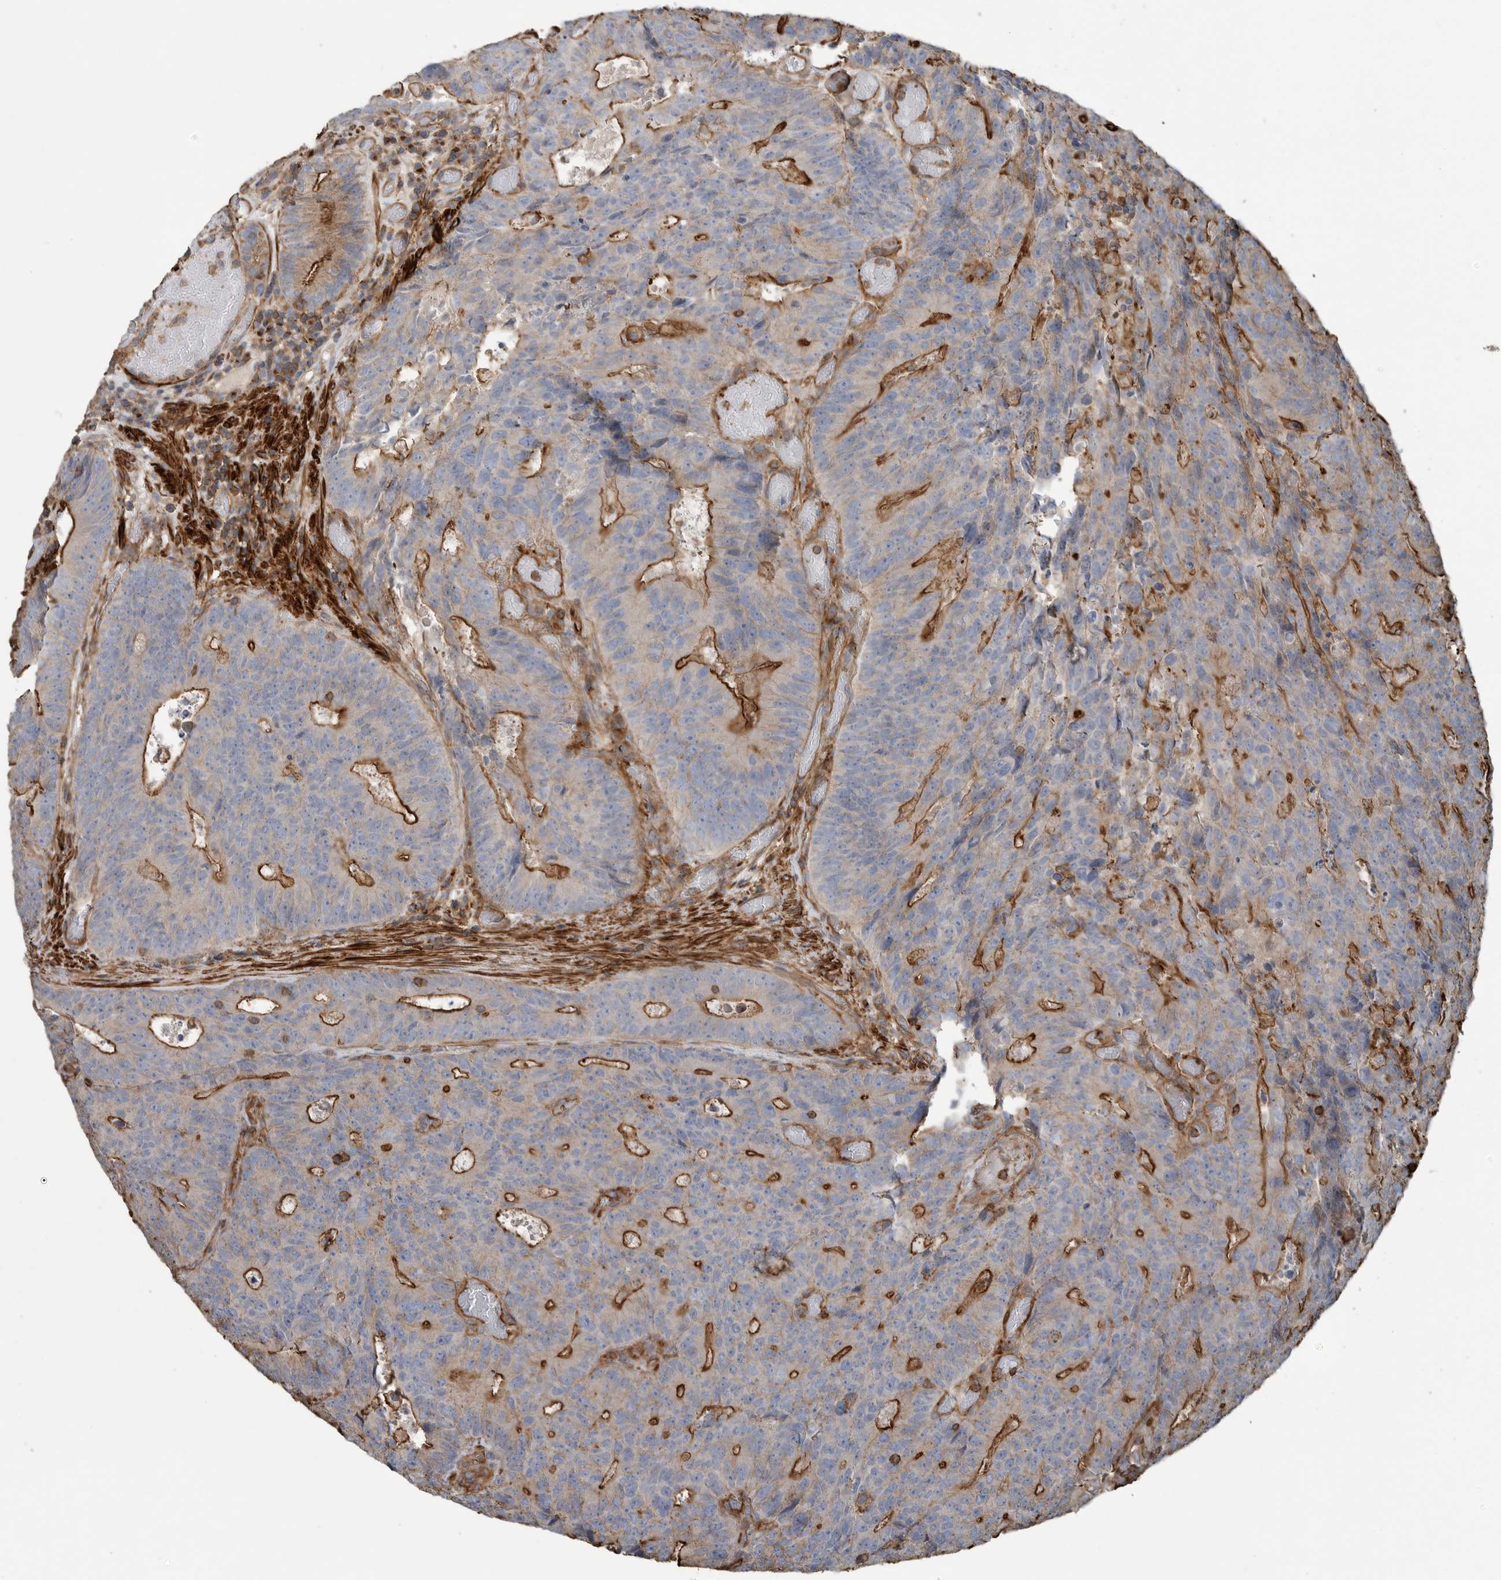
{"staining": {"intensity": "strong", "quantity": "25%-75%", "location": "cytoplasmic/membranous"}, "tissue": "colorectal cancer", "cell_type": "Tumor cells", "image_type": "cancer", "snomed": [{"axis": "morphology", "description": "Adenocarcinoma, NOS"}, {"axis": "topography", "description": "Colon"}], "caption": "Strong cytoplasmic/membranous expression for a protein is appreciated in approximately 25%-75% of tumor cells of adenocarcinoma (colorectal) using immunohistochemistry (IHC).", "gene": "GPER1", "patient": {"sex": "male", "age": 87}}